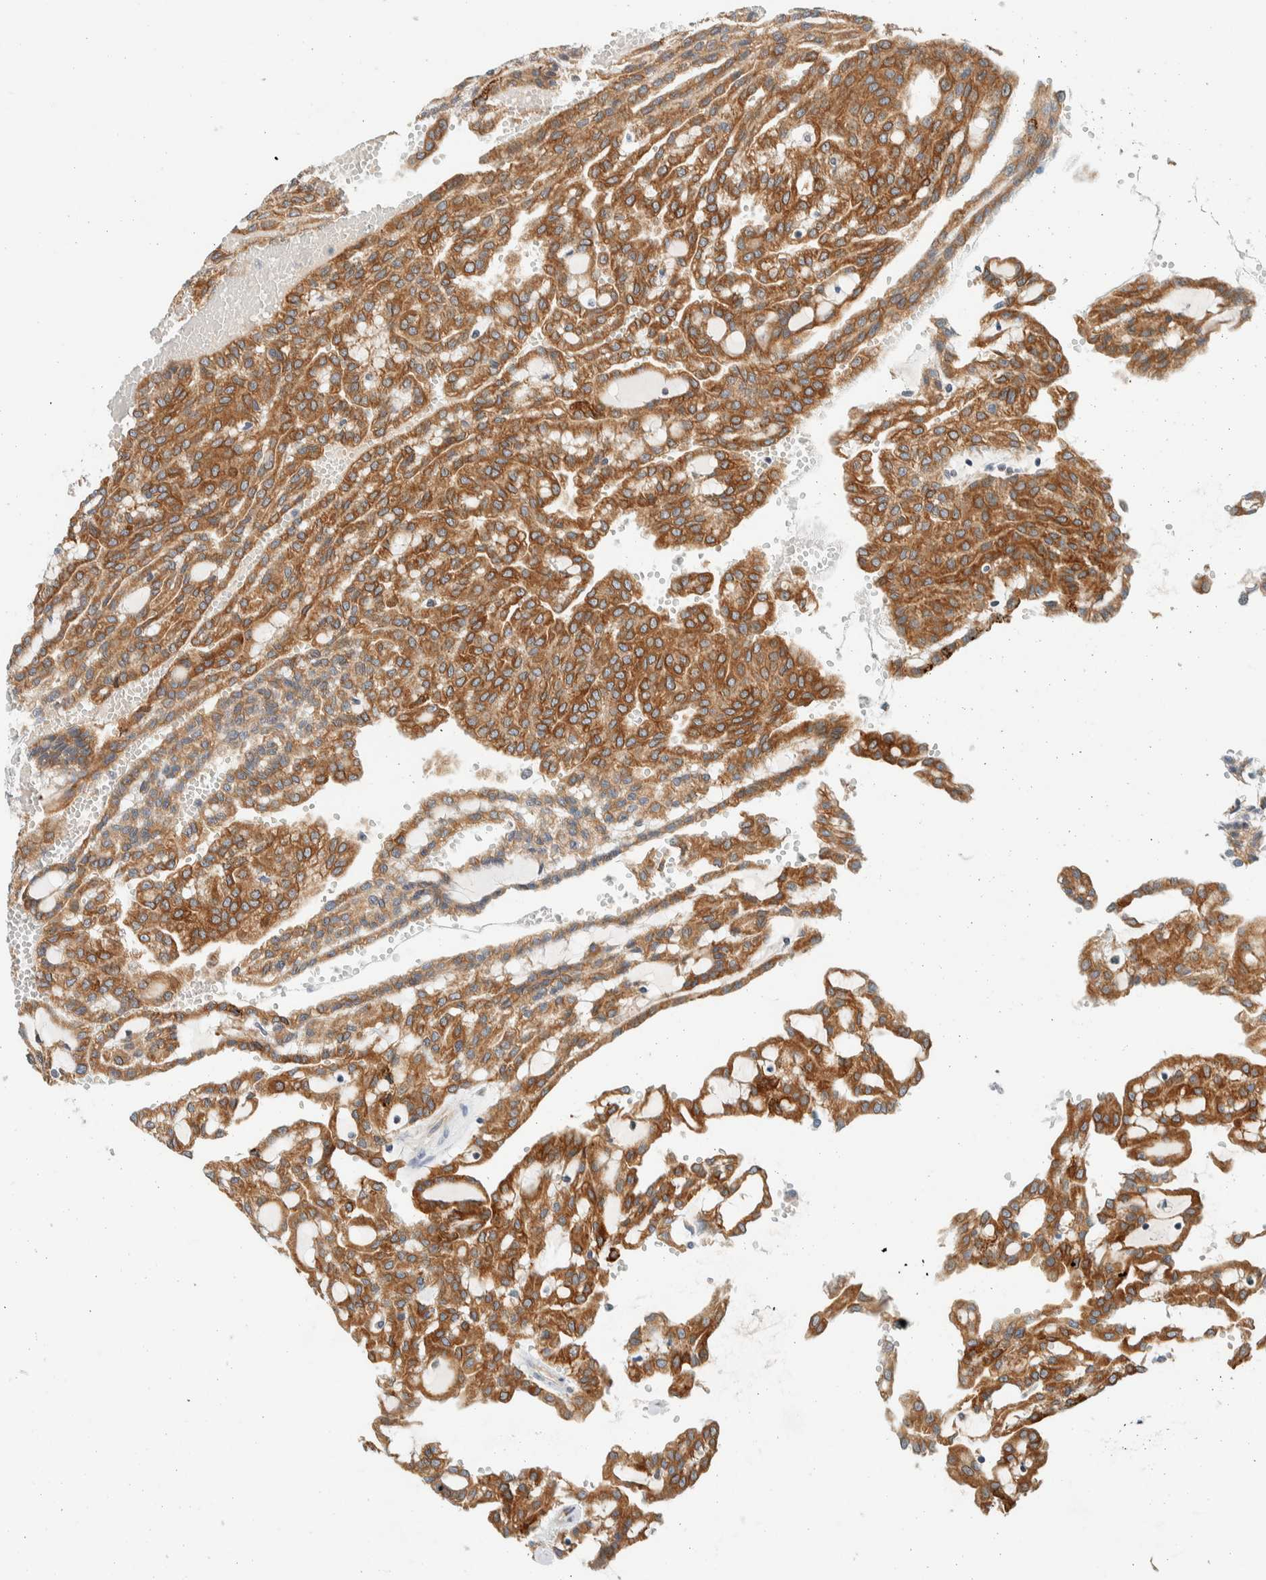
{"staining": {"intensity": "strong", "quantity": ">75%", "location": "cytoplasmic/membranous"}, "tissue": "renal cancer", "cell_type": "Tumor cells", "image_type": "cancer", "snomed": [{"axis": "morphology", "description": "Adenocarcinoma, NOS"}, {"axis": "topography", "description": "Kidney"}], "caption": "A high-resolution micrograph shows immunohistochemistry staining of renal cancer, which reveals strong cytoplasmic/membranous positivity in about >75% of tumor cells. The staining was performed using DAB, with brown indicating positive protein expression. Nuclei are stained blue with hematoxylin.", "gene": "SUMF2", "patient": {"sex": "male", "age": 63}}